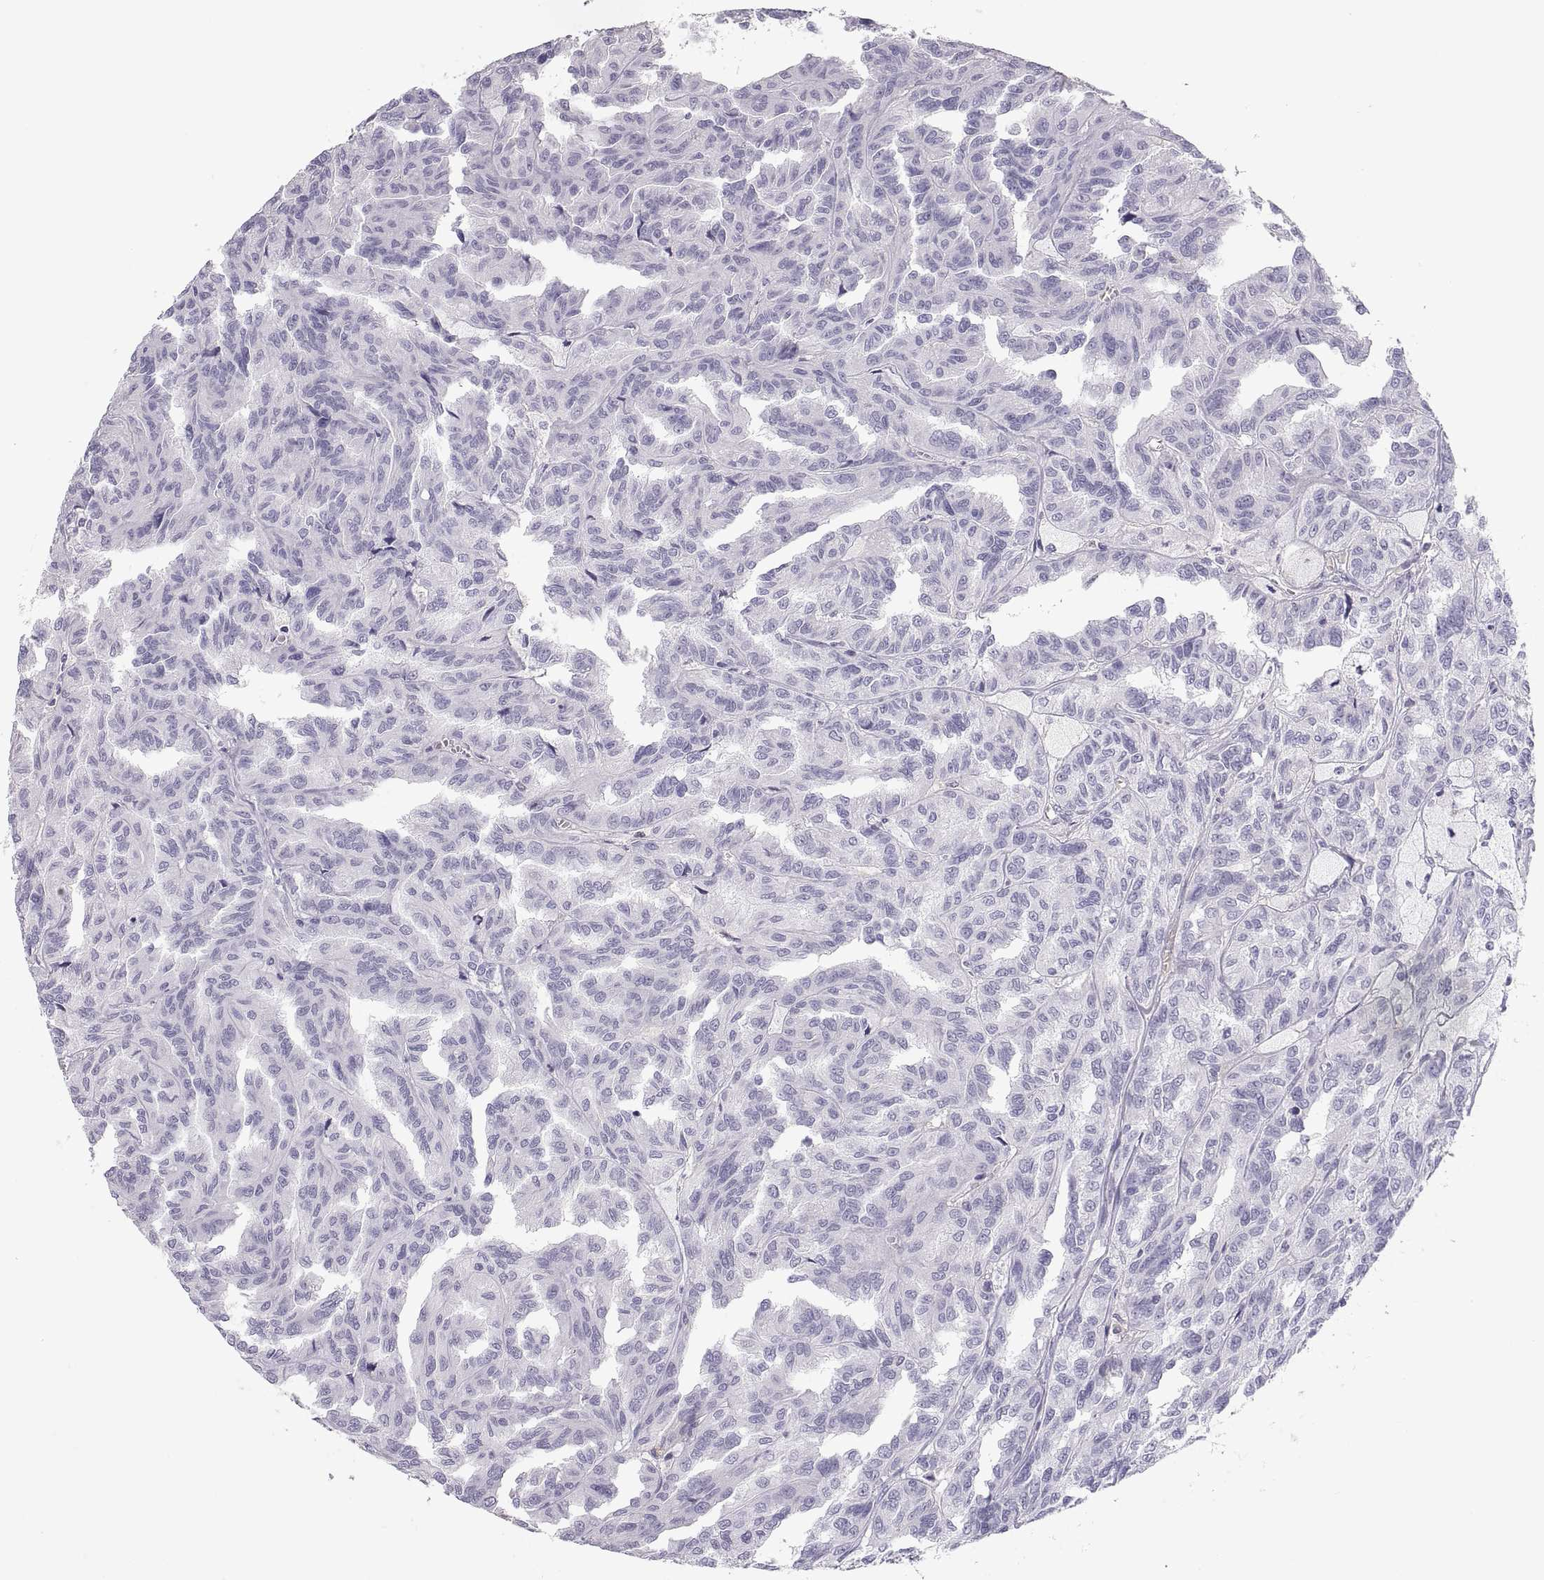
{"staining": {"intensity": "negative", "quantity": "none", "location": "none"}, "tissue": "renal cancer", "cell_type": "Tumor cells", "image_type": "cancer", "snomed": [{"axis": "morphology", "description": "Adenocarcinoma, NOS"}, {"axis": "topography", "description": "Kidney"}], "caption": "Immunohistochemistry (IHC) histopathology image of human adenocarcinoma (renal) stained for a protein (brown), which exhibits no positivity in tumor cells. The staining was performed using DAB to visualize the protein expression in brown, while the nuclei were stained in blue with hematoxylin (Magnification: 20x).", "gene": "MAGEB2", "patient": {"sex": "male", "age": 79}}